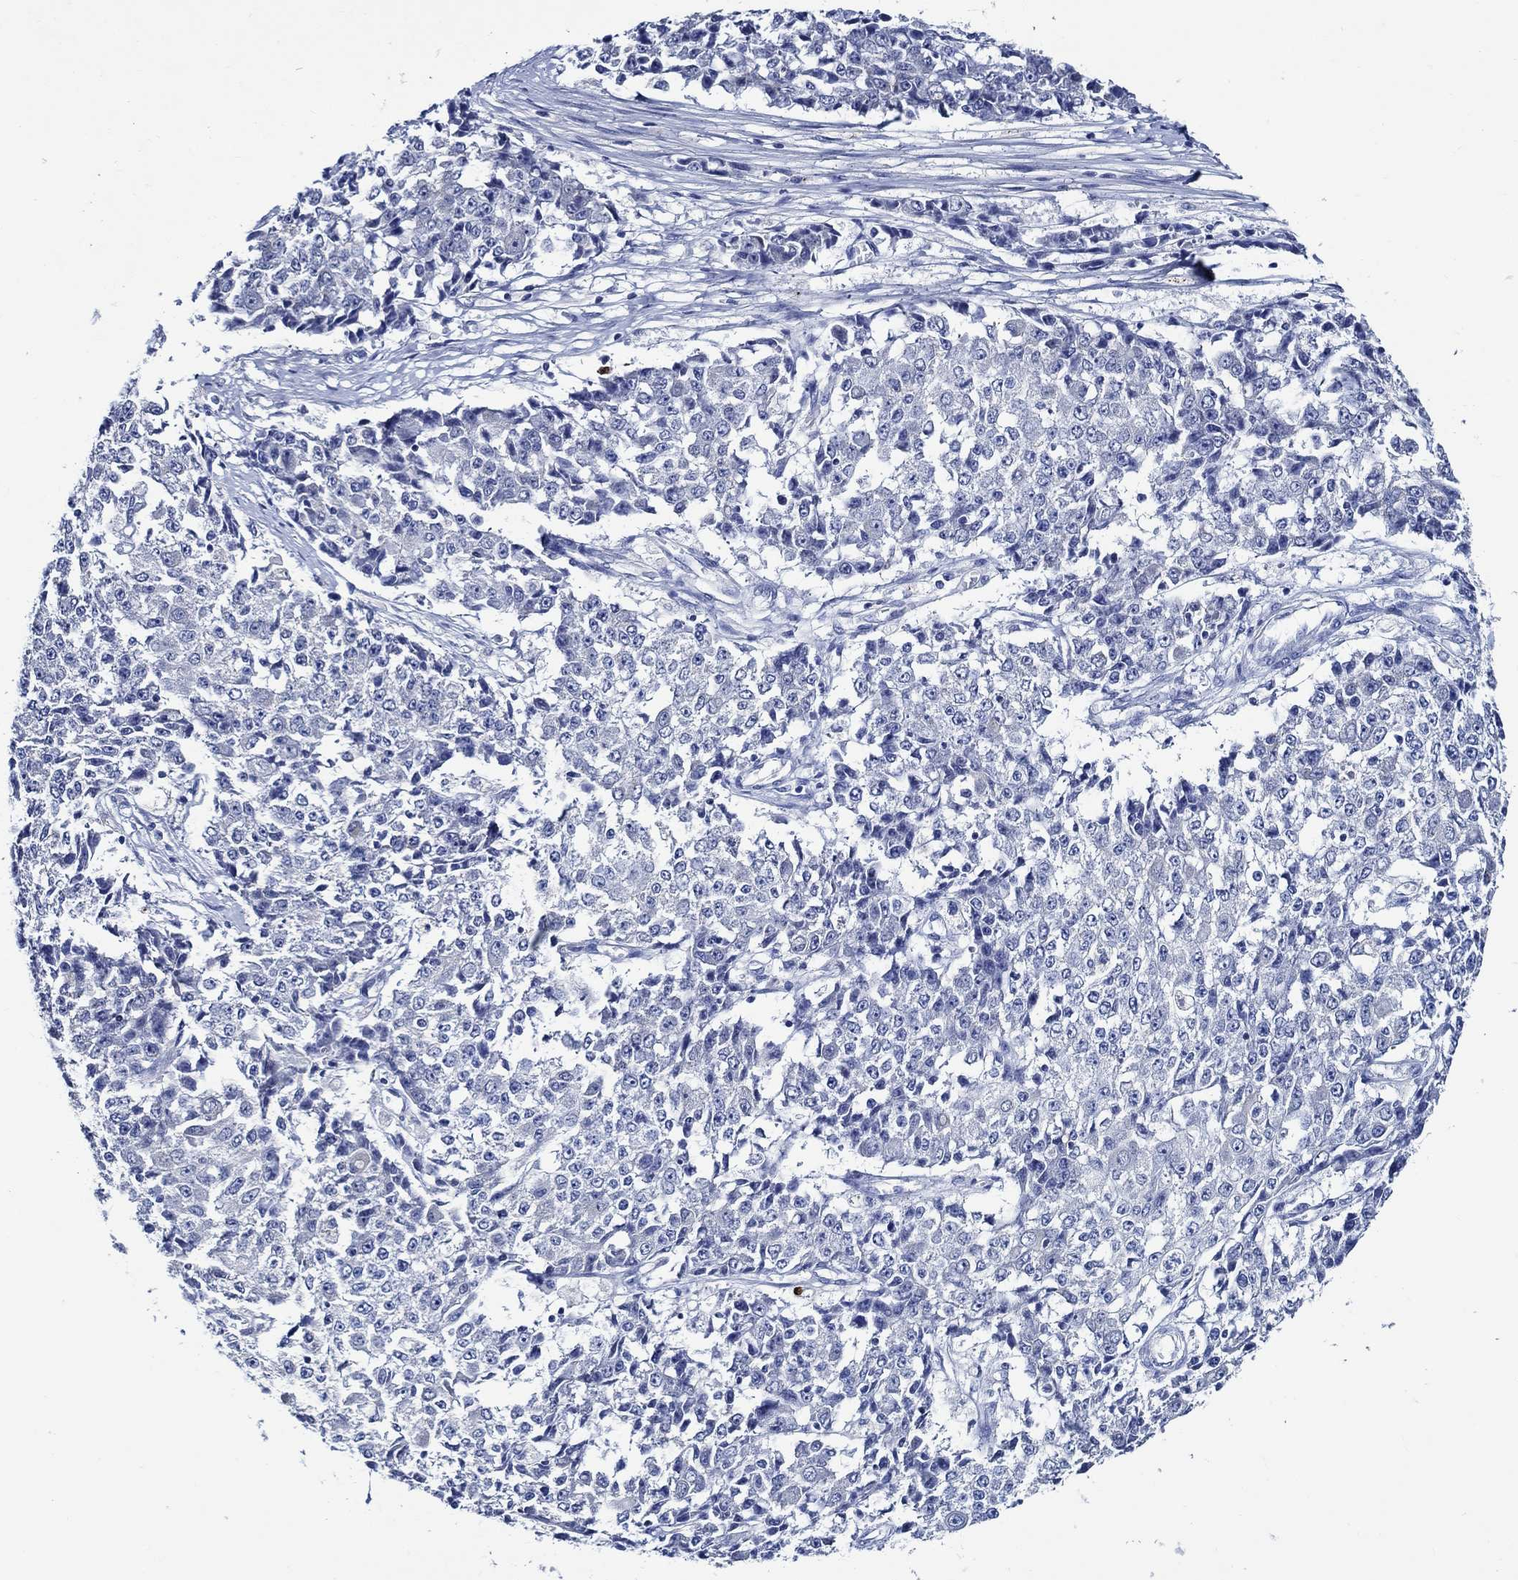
{"staining": {"intensity": "negative", "quantity": "none", "location": "none"}, "tissue": "ovarian cancer", "cell_type": "Tumor cells", "image_type": "cancer", "snomed": [{"axis": "morphology", "description": "Carcinoma, endometroid"}, {"axis": "topography", "description": "Ovary"}], "caption": "This is a histopathology image of IHC staining of ovarian endometroid carcinoma, which shows no positivity in tumor cells.", "gene": "SKOR1", "patient": {"sex": "female", "age": 42}}